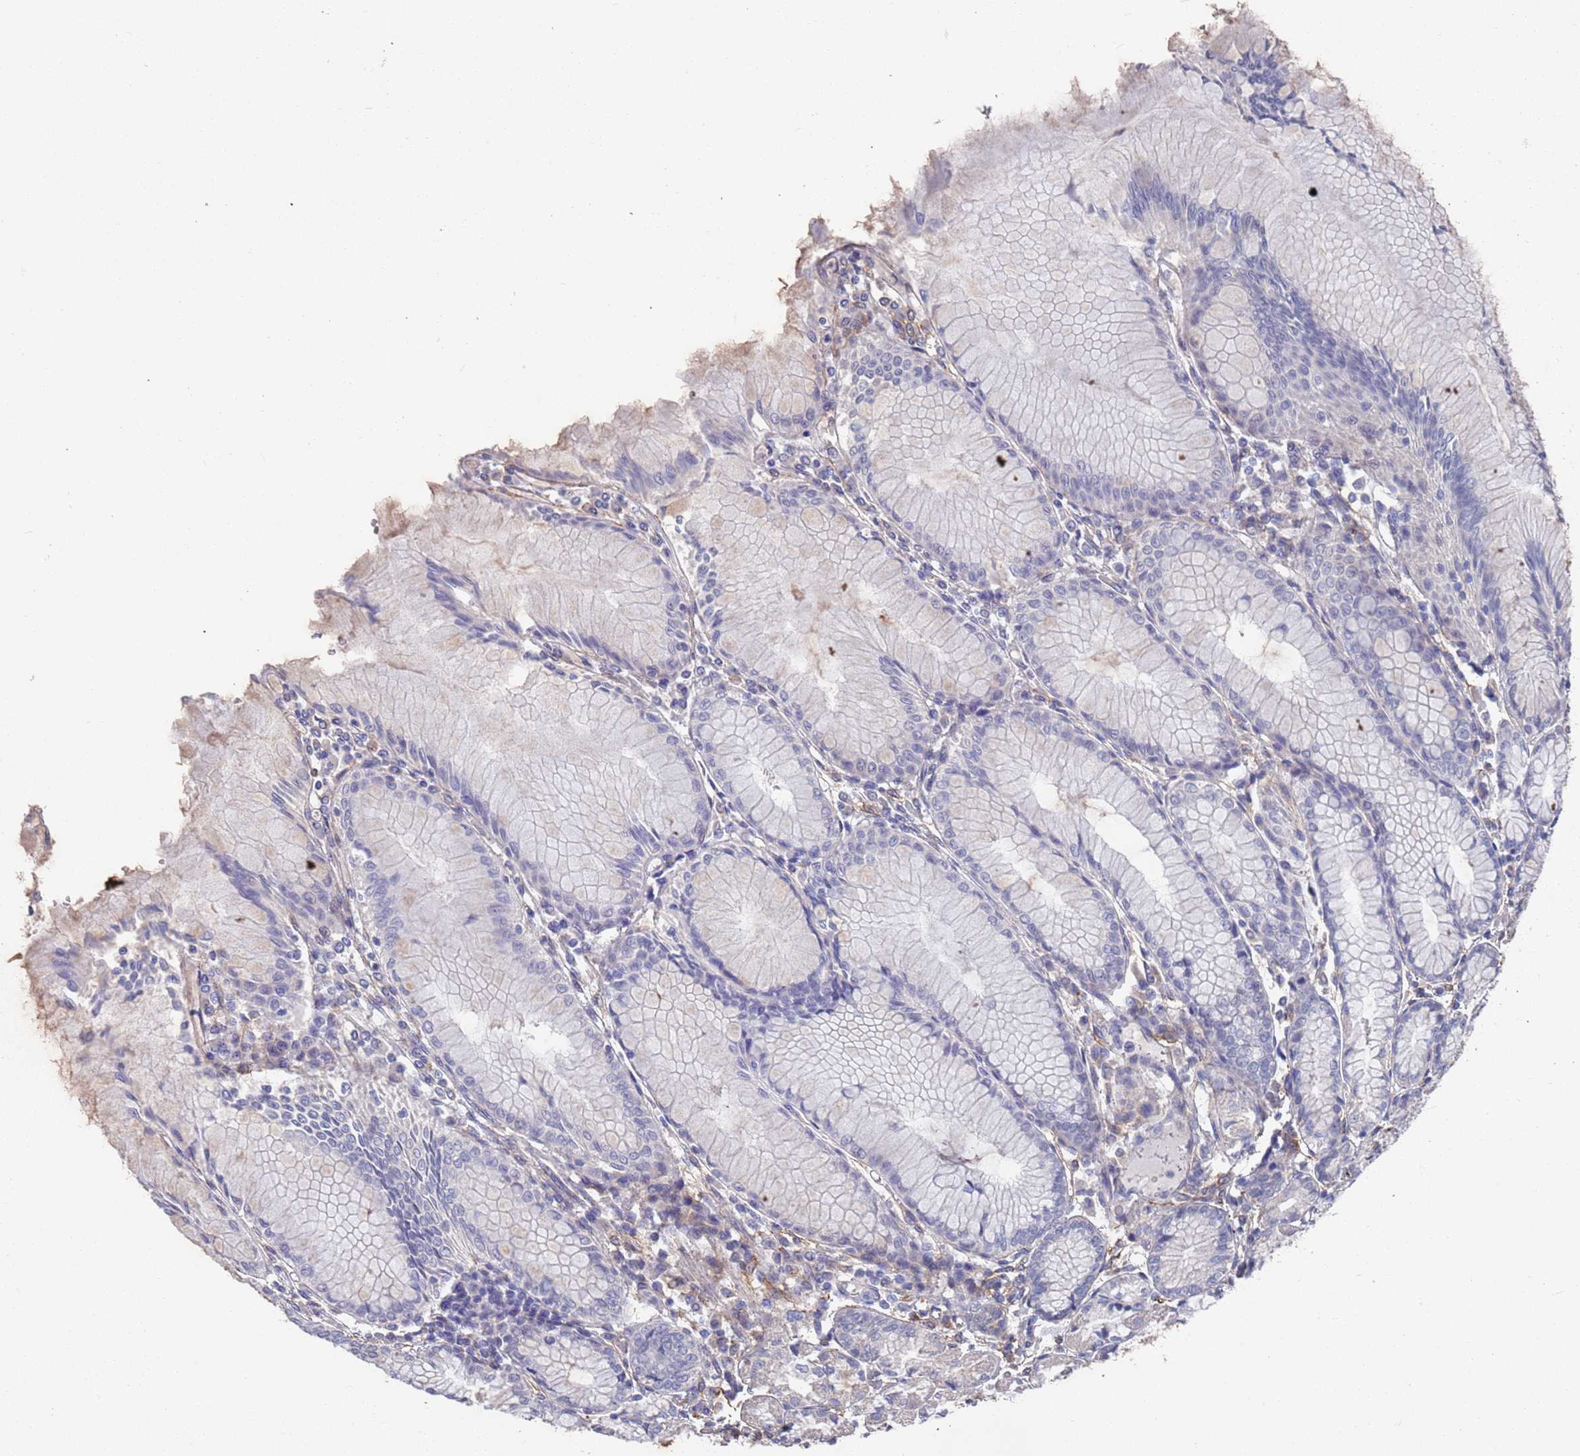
{"staining": {"intensity": "negative", "quantity": "none", "location": "none"}, "tissue": "stomach", "cell_type": "Glandular cells", "image_type": "normal", "snomed": [{"axis": "morphology", "description": "Normal tissue, NOS"}, {"axis": "topography", "description": "Stomach"}], "caption": "A high-resolution micrograph shows IHC staining of unremarkable stomach, which displays no significant staining in glandular cells.", "gene": "ANK2", "patient": {"sex": "female", "age": 57}}